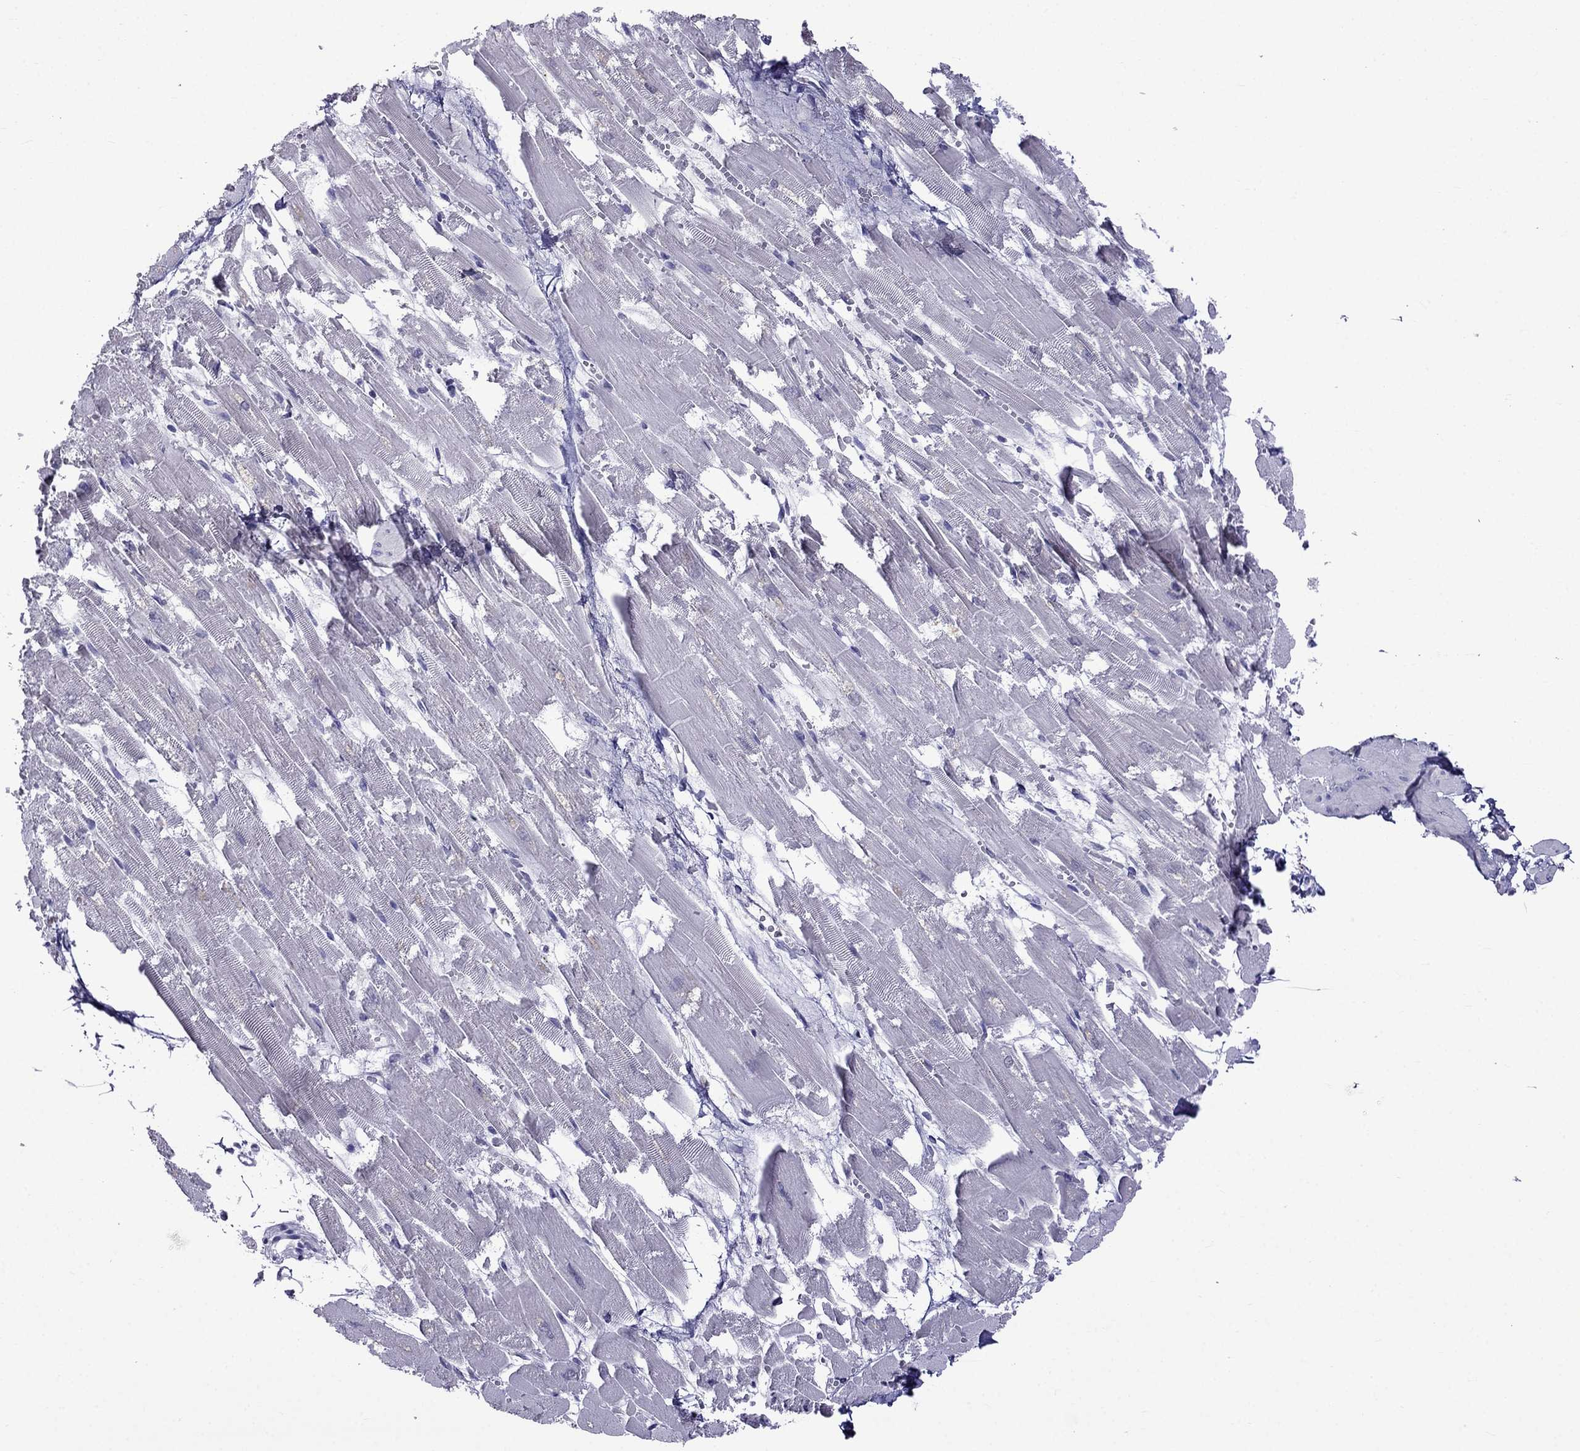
{"staining": {"intensity": "negative", "quantity": "none", "location": "none"}, "tissue": "heart muscle", "cell_type": "Cardiomyocytes", "image_type": "normal", "snomed": [{"axis": "morphology", "description": "Normal tissue, NOS"}, {"axis": "topography", "description": "Heart"}], "caption": "Immunohistochemical staining of benign human heart muscle displays no significant expression in cardiomyocytes.", "gene": "MGP", "patient": {"sex": "female", "age": 52}}